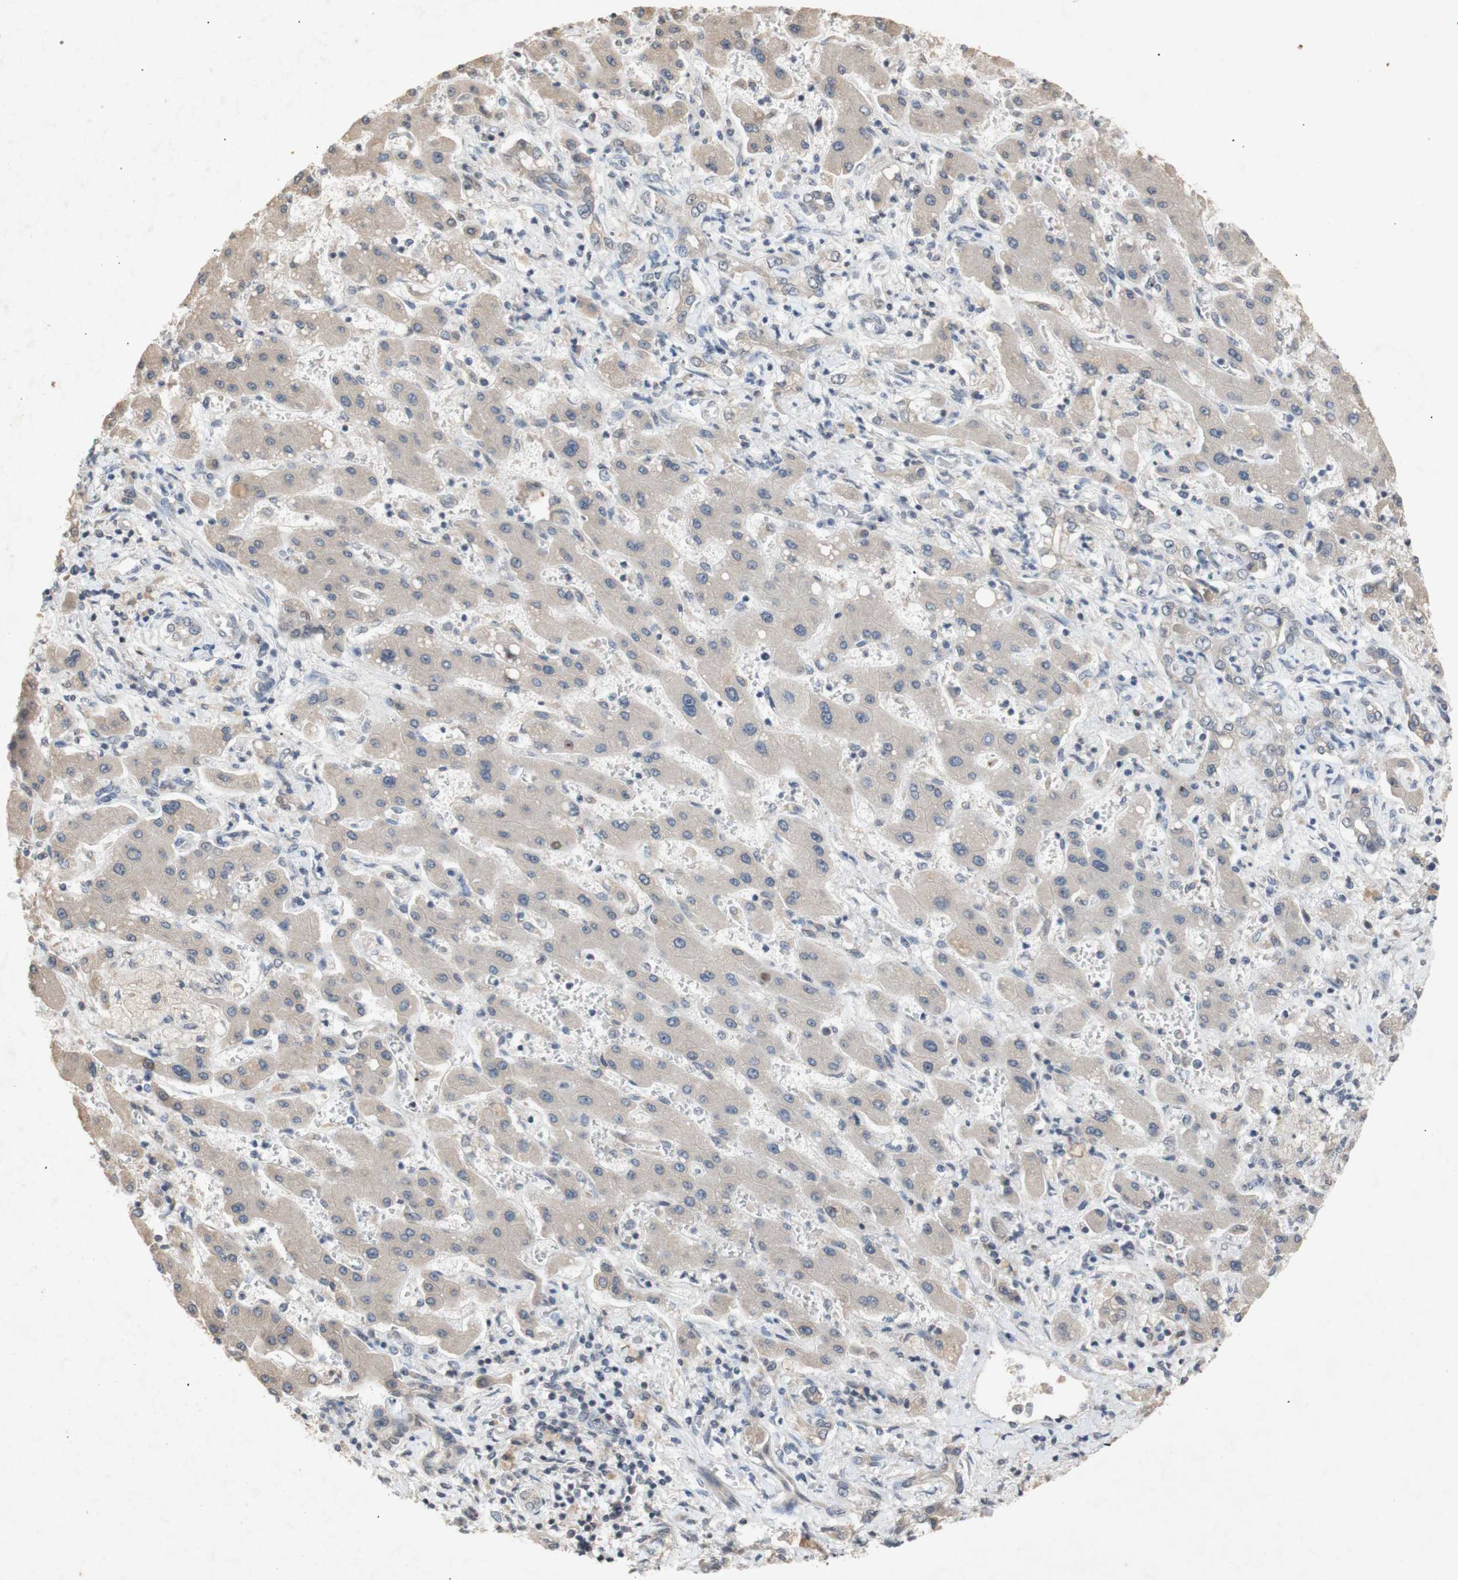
{"staining": {"intensity": "negative", "quantity": "none", "location": "none"}, "tissue": "liver cancer", "cell_type": "Tumor cells", "image_type": "cancer", "snomed": [{"axis": "morphology", "description": "Cholangiocarcinoma"}, {"axis": "topography", "description": "Liver"}], "caption": "This is an IHC micrograph of liver cancer. There is no staining in tumor cells.", "gene": "FOSB", "patient": {"sex": "male", "age": 50}}